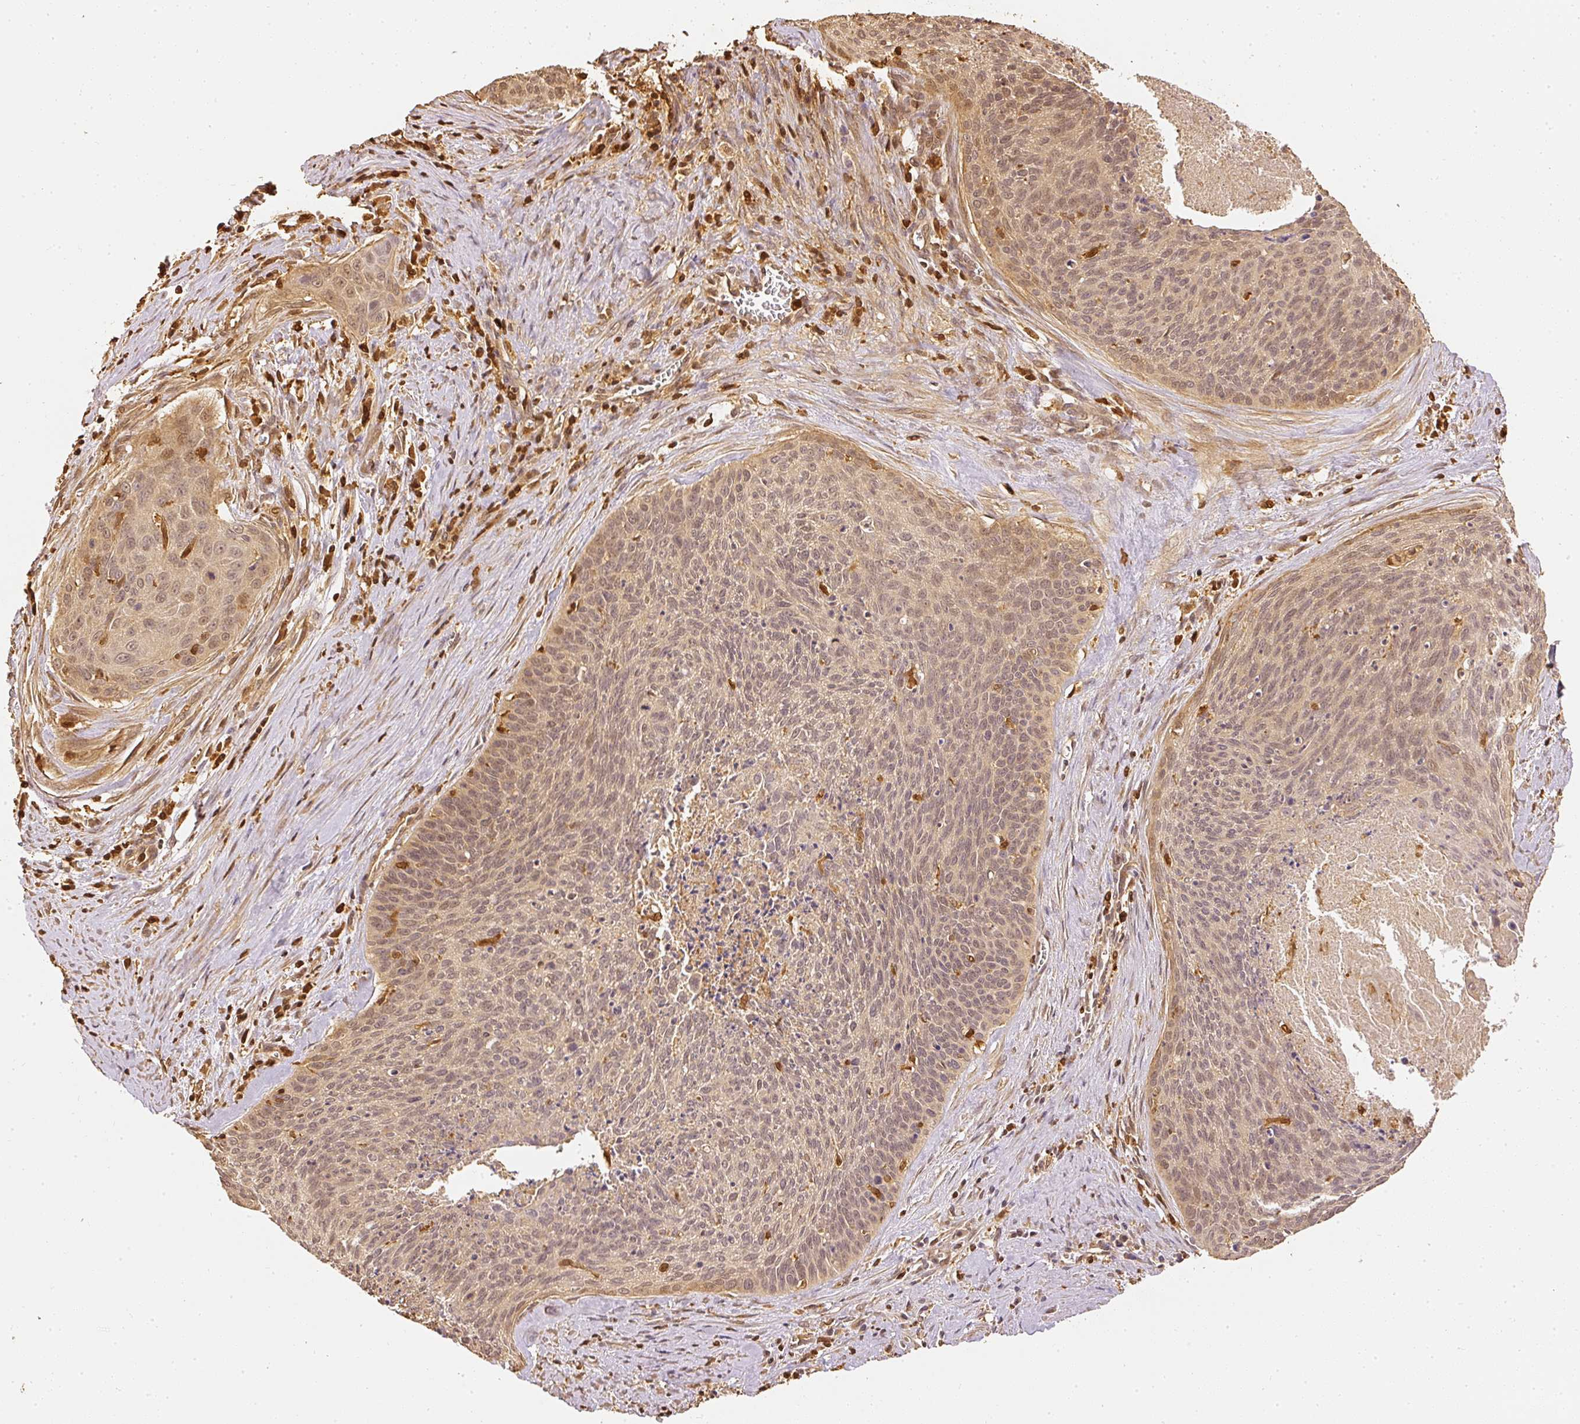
{"staining": {"intensity": "weak", "quantity": ">75%", "location": "cytoplasmic/membranous,nuclear"}, "tissue": "cervical cancer", "cell_type": "Tumor cells", "image_type": "cancer", "snomed": [{"axis": "morphology", "description": "Squamous cell carcinoma, NOS"}, {"axis": "topography", "description": "Cervix"}], "caption": "A brown stain shows weak cytoplasmic/membranous and nuclear positivity of a protein in human cervical cancer tumor cells. Ihc stains the protein of interest in brown and the nuclei are stained blue.", "gene": "PFN1", "patient": {"sex": "female", "age": 55}}